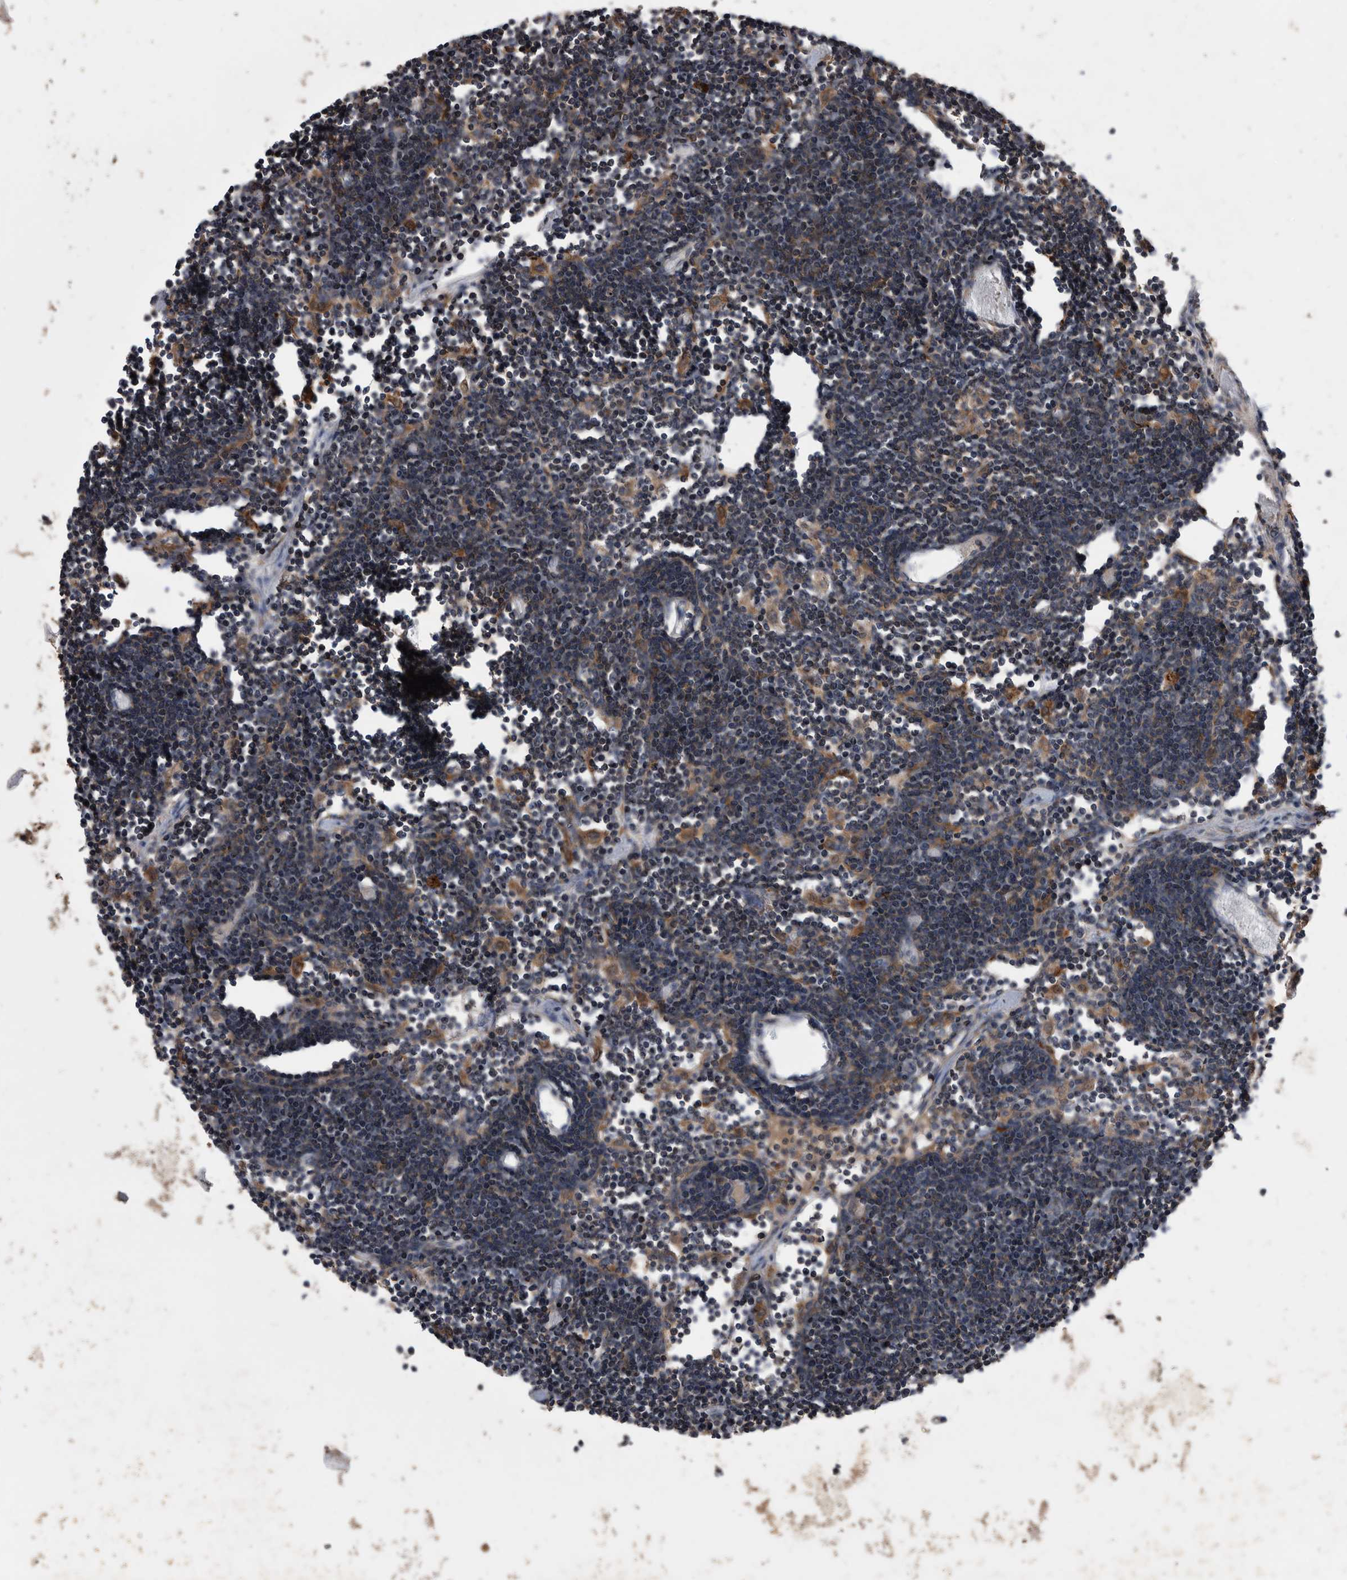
{"staining": {"intensity": "moderate", "quantity": "<25%", "location": "cytoplasmic/membranous"}, "tissue": "lymph node", "cell_type": "Germinal center cells", "image_type": "normal", "snomed": [{"axis": "morphology", "description": "Normal tissue, NOS"}, {"axis": "topography", "description": "Lymph node"}], "caption": "High-power microscopy captured an immunohistochemistry photomicrograph of benign lymph node, revealing moderate cytoplasmic/membranous positivity in about <25% of germinal center cells. (DAB (3,3'-diaminobenzidine) = brown stain, brightfield microscopy at high magnification).", "gene": "NRBP1", "patient": {"sex": "female", "age": 11}}